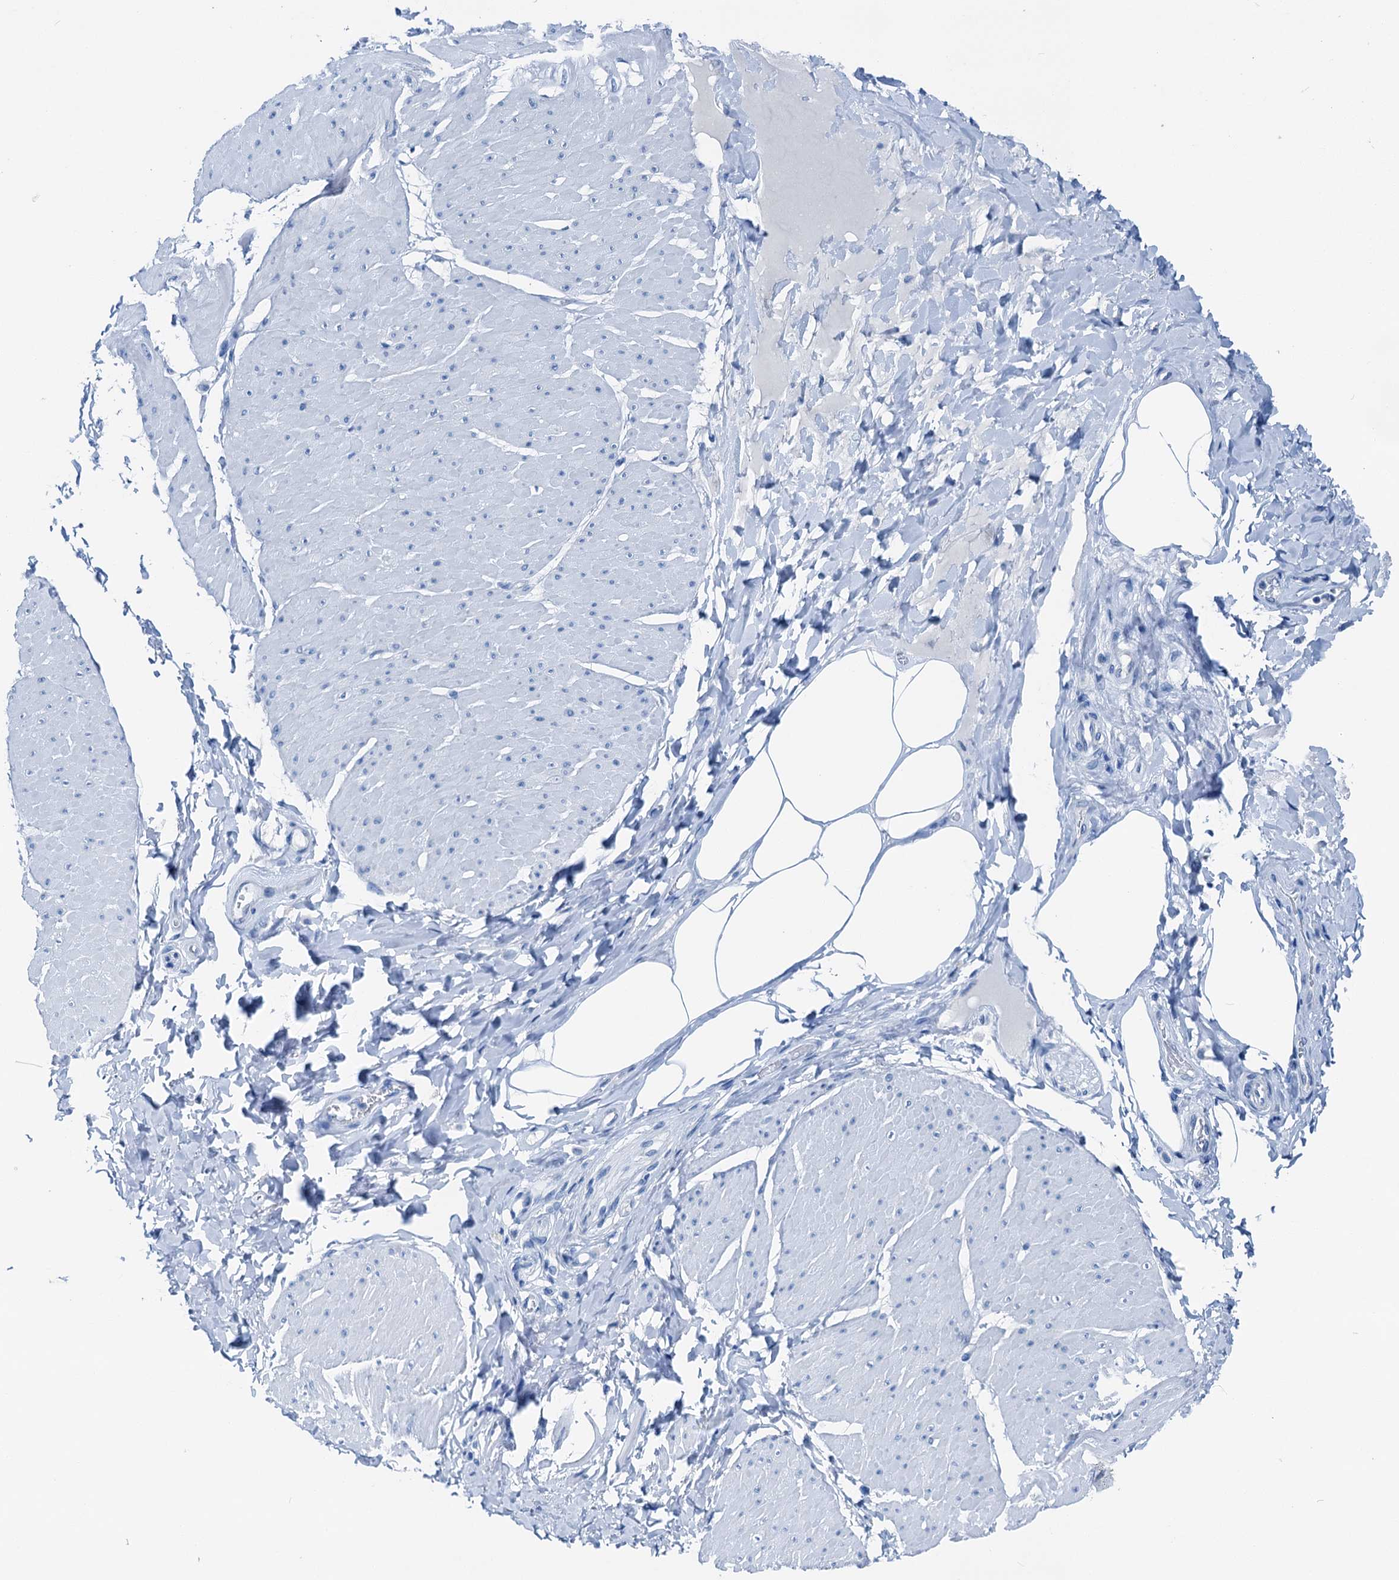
{"staining": {"intensity": "negative", "quantity": "none", "location": "none"}, "tissue": "smooth muscle", "cell_type": "Smooth muscle cells", "image_type": "normal", "snomed": [{"axis": "morphology", "description": "Urothelial carcinoma, High grade"}, {"axis": "topography", "description": "Urinary bladder"}], "caption": "DAB immunohistochemical staining of normal human smooth muscle exhibits no significant expression in smooth muscle cells.", "gene": "CBLN3", "patient": {"sex": "male", "age": 46}}